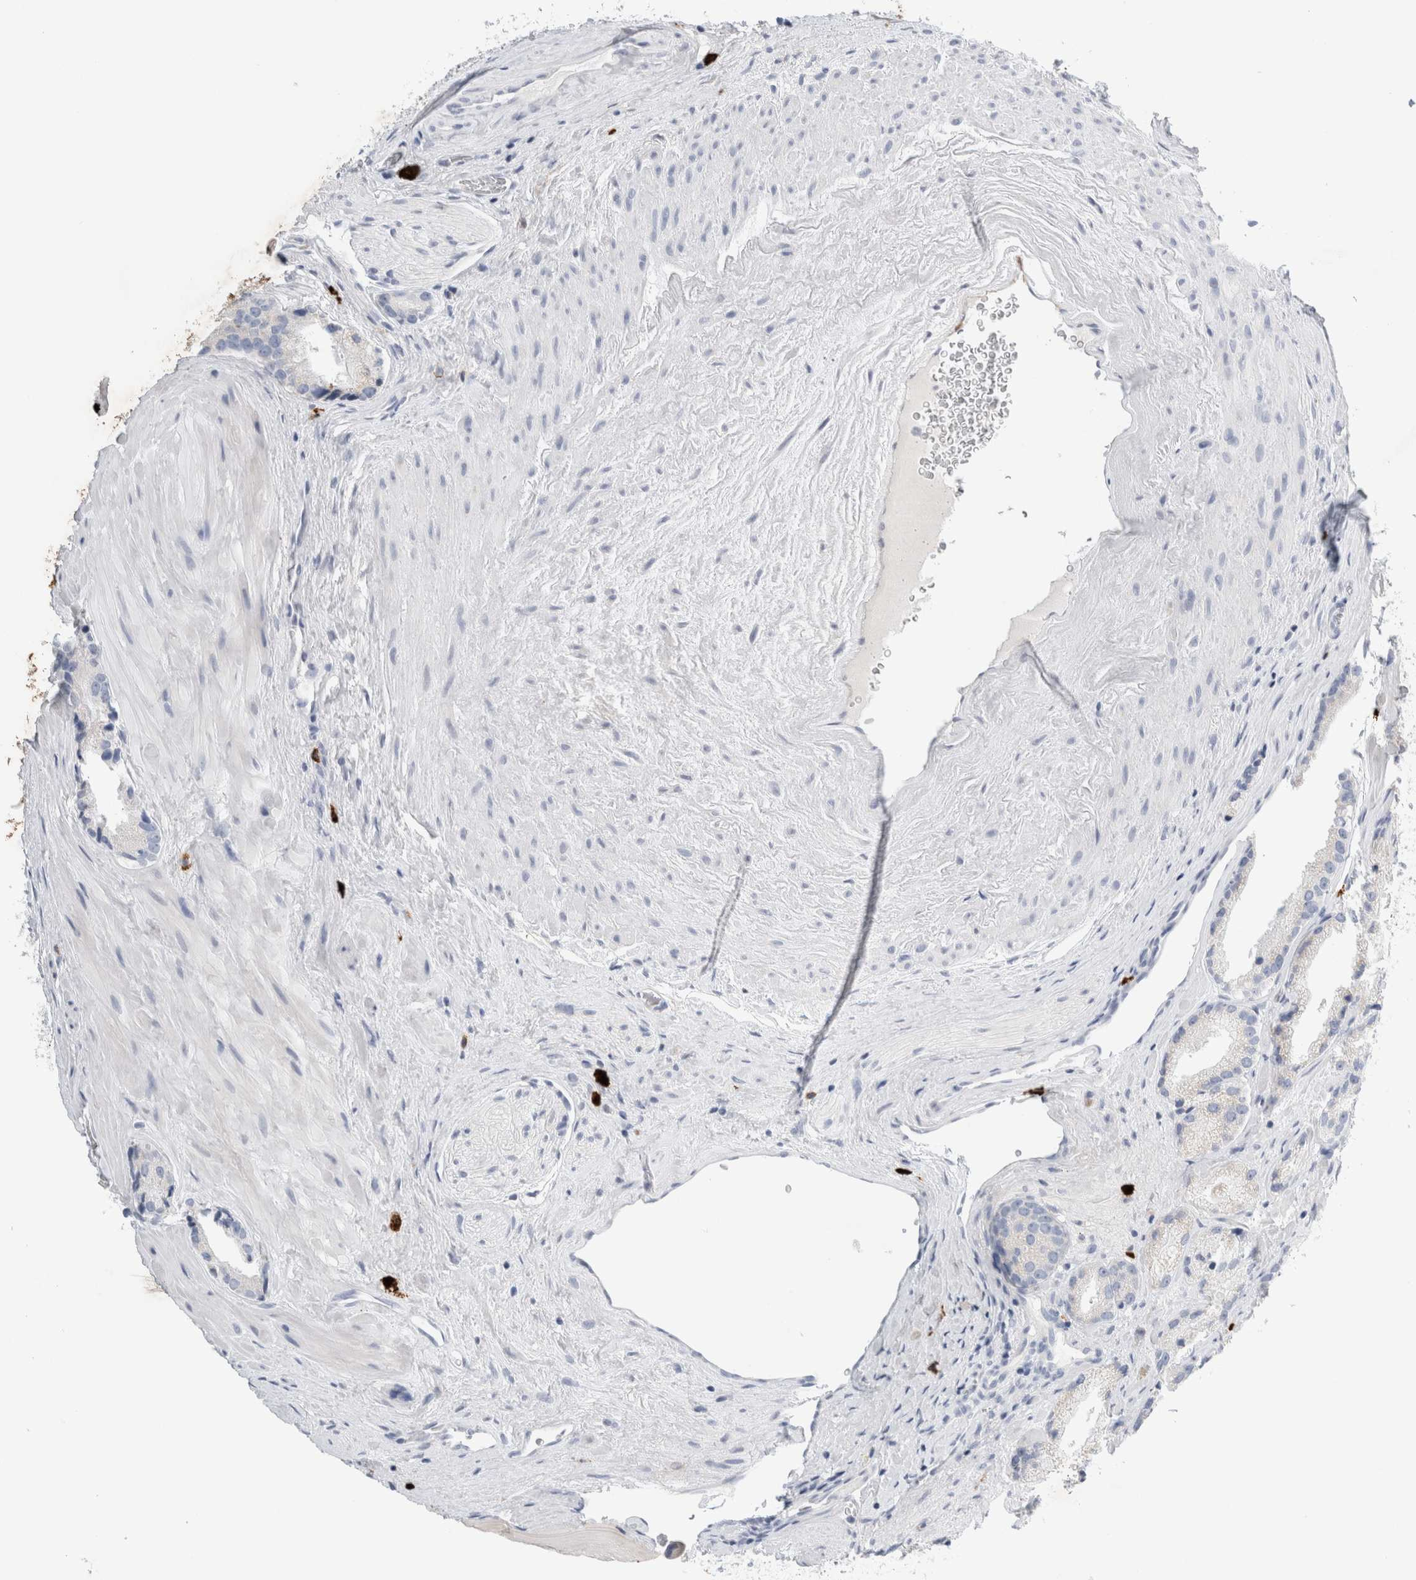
{"staining": {"intensity": "negative", "quantity": "none", "location": "none"}, "tissue": "prostate cancer", "cell_type": "Tumor cells", "image_type": "cancer", "snomed": [{"axis": "morphology", "description": "Adenocarcinoma, High grade"}, {"axis": "topography", "description": "Prostate"}], "caption": "This is an immunohistochemistry image of prostate cancer. There is no staining in tumor cells.", "gene": "SLC22A12", "patient": {"sex": "male", "age": 63}}